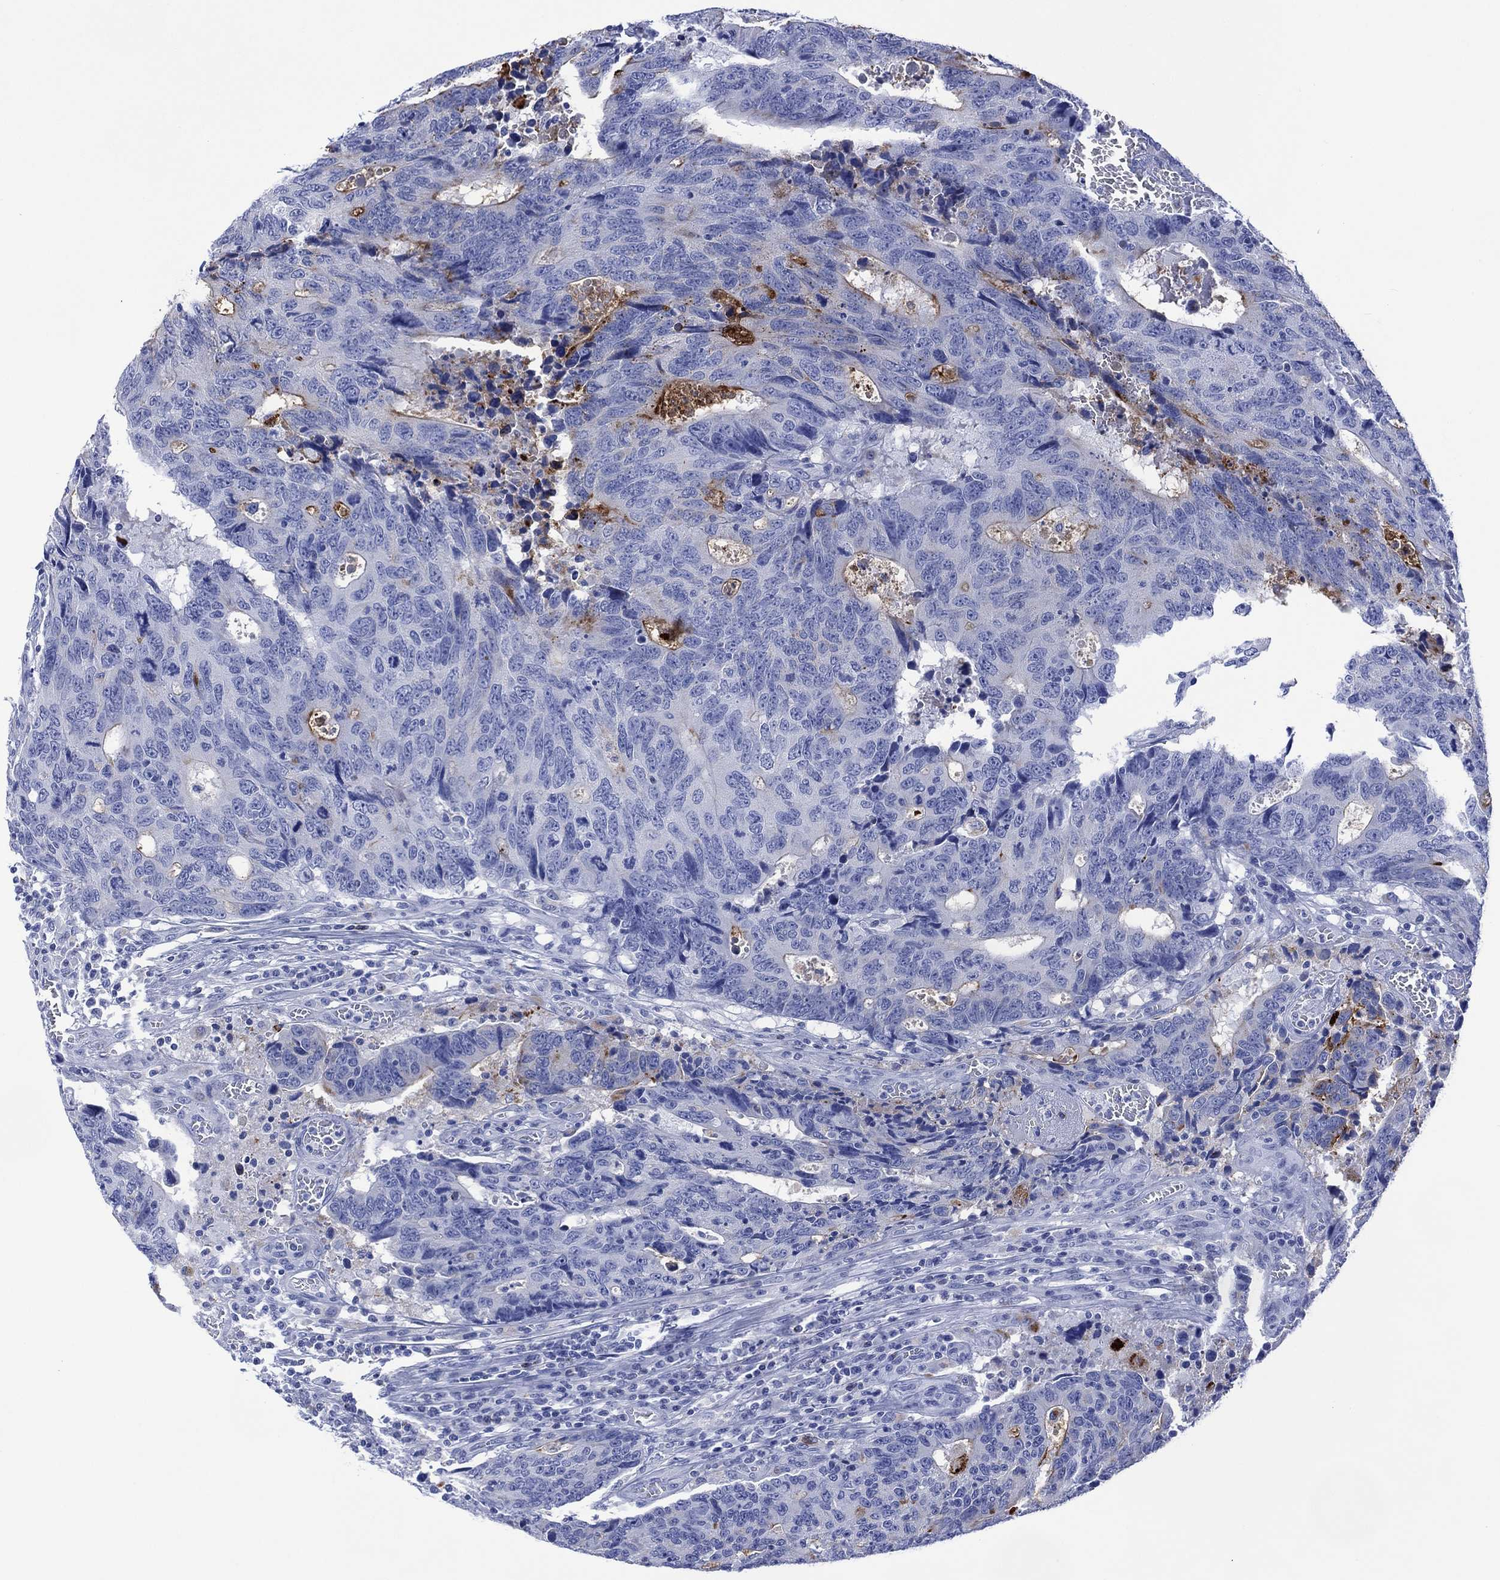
{"staining": {"intensity": "negative", "quantity": "none", "location": "none"}, "tissue": "colorectal cancer", "cell_type": "Tumor cells", "image_type": "cancer", "snomed": [{"axis": "morphology", "description": "Adenocarcinoma, NOS"}, {"axis": "topography", "description": "Colon"}], "caption": "Colorectal cancer (adenocarcinoma) was stained to show a protein in brown. There is no significant staining in tumor cells.", "gene": "DPP4", "patient": {"sex": "female", "age": 77}}